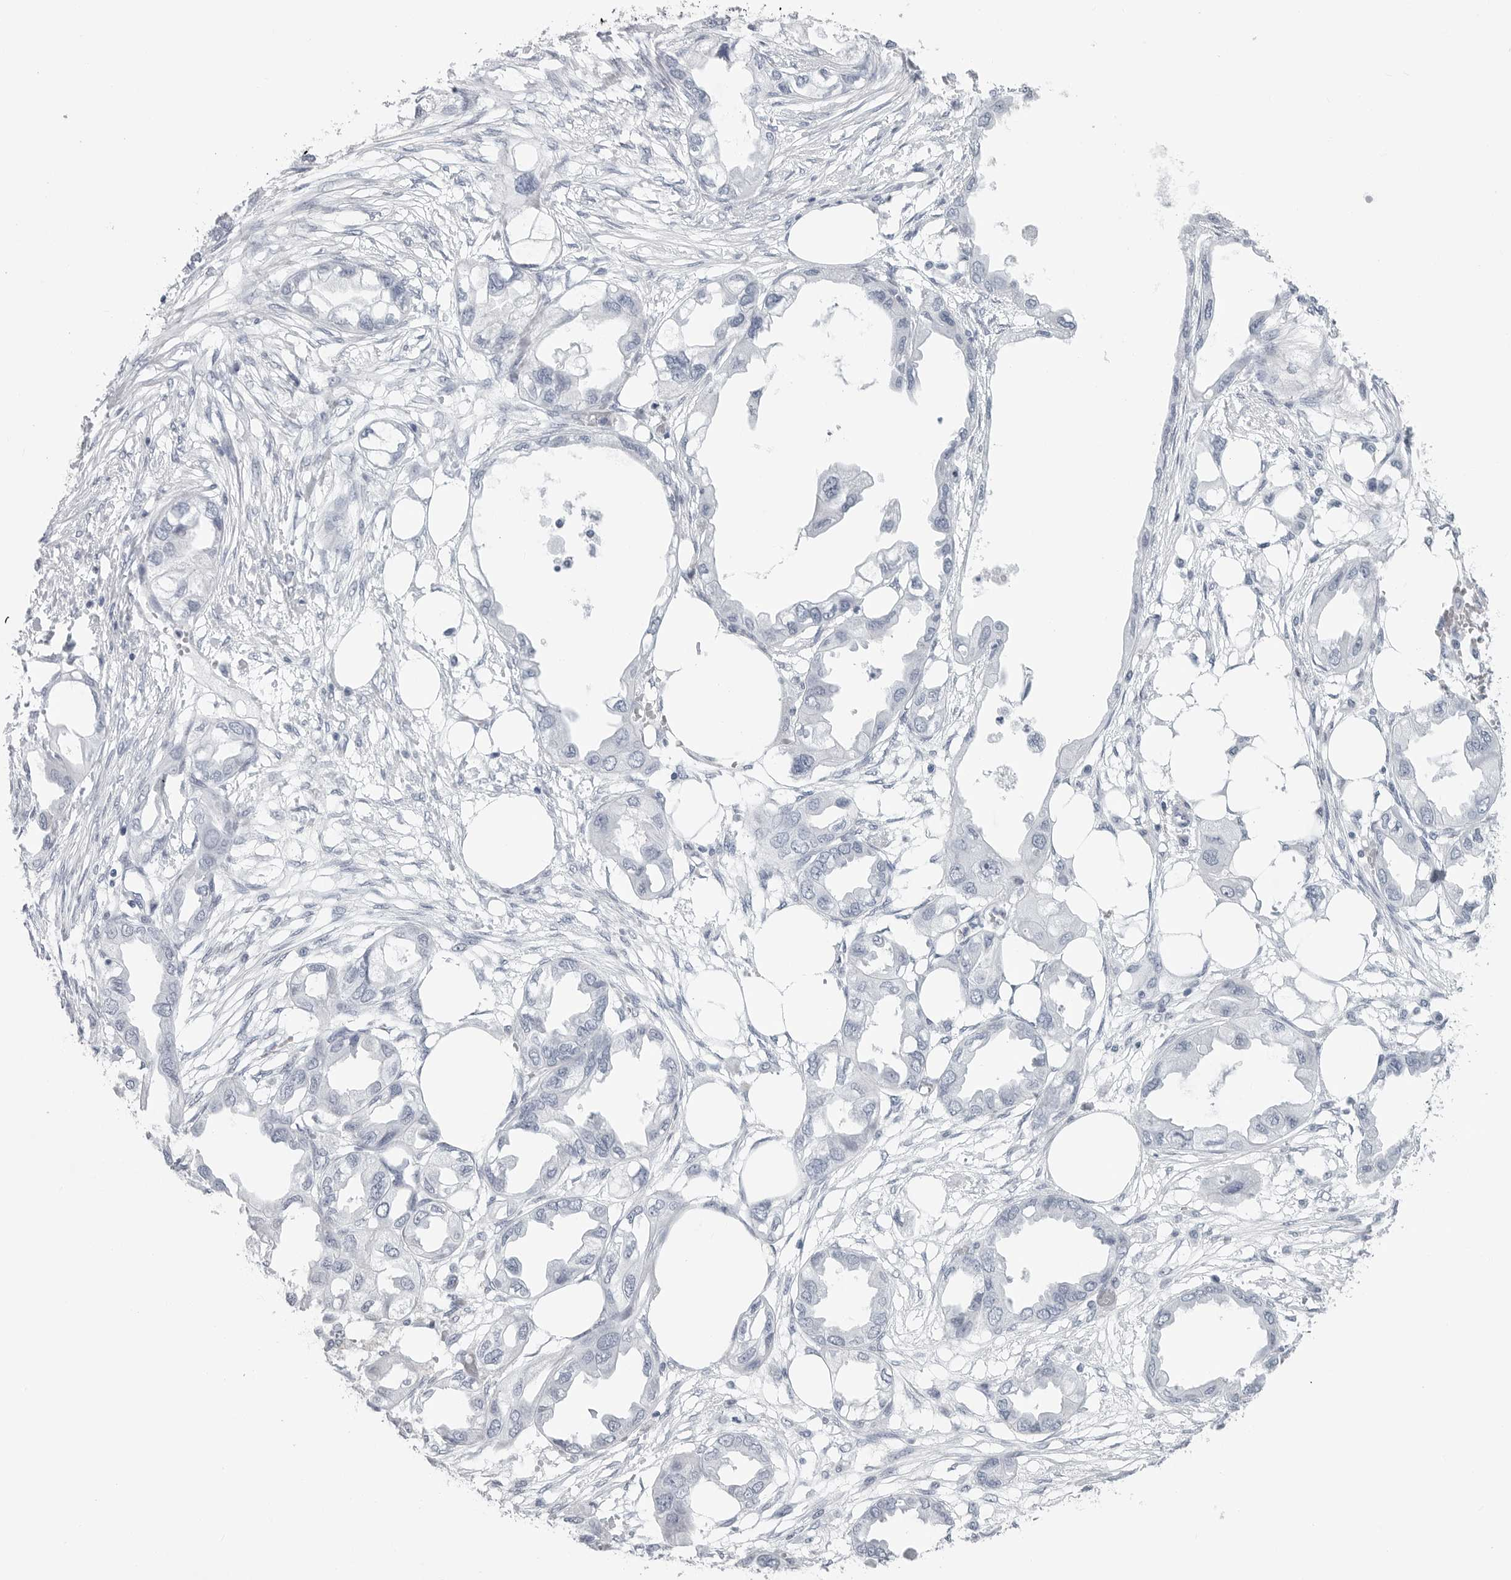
{"staining": {"intensity": "negative", "quantity": "none", "location": "none"}, "tissue": "endometrial cancer", "cell_type": "Tumor cells", "image_type": "cancer", "snomed": [{"axis": "morphology", "description": "Adenocarcinoma, NOS"}, {"axis": "morphology", "description": "Adenocarcinoma, metastatic, NOS"}, {"axis": "topography", "description": "Adipose tissue"}, {"axis": "topography", "description": "Endometrium"}], "caption": "Immunohistochemistry (IHC) histopathology image of neoplastic tissue: endometrial adenocarcinoma stained with DAB (3,3'-diaminobenzidine) shows no significant protein staining in tumor cells.", "gene": "CSH1", "patient": {"sex": "female", "age": 67}}